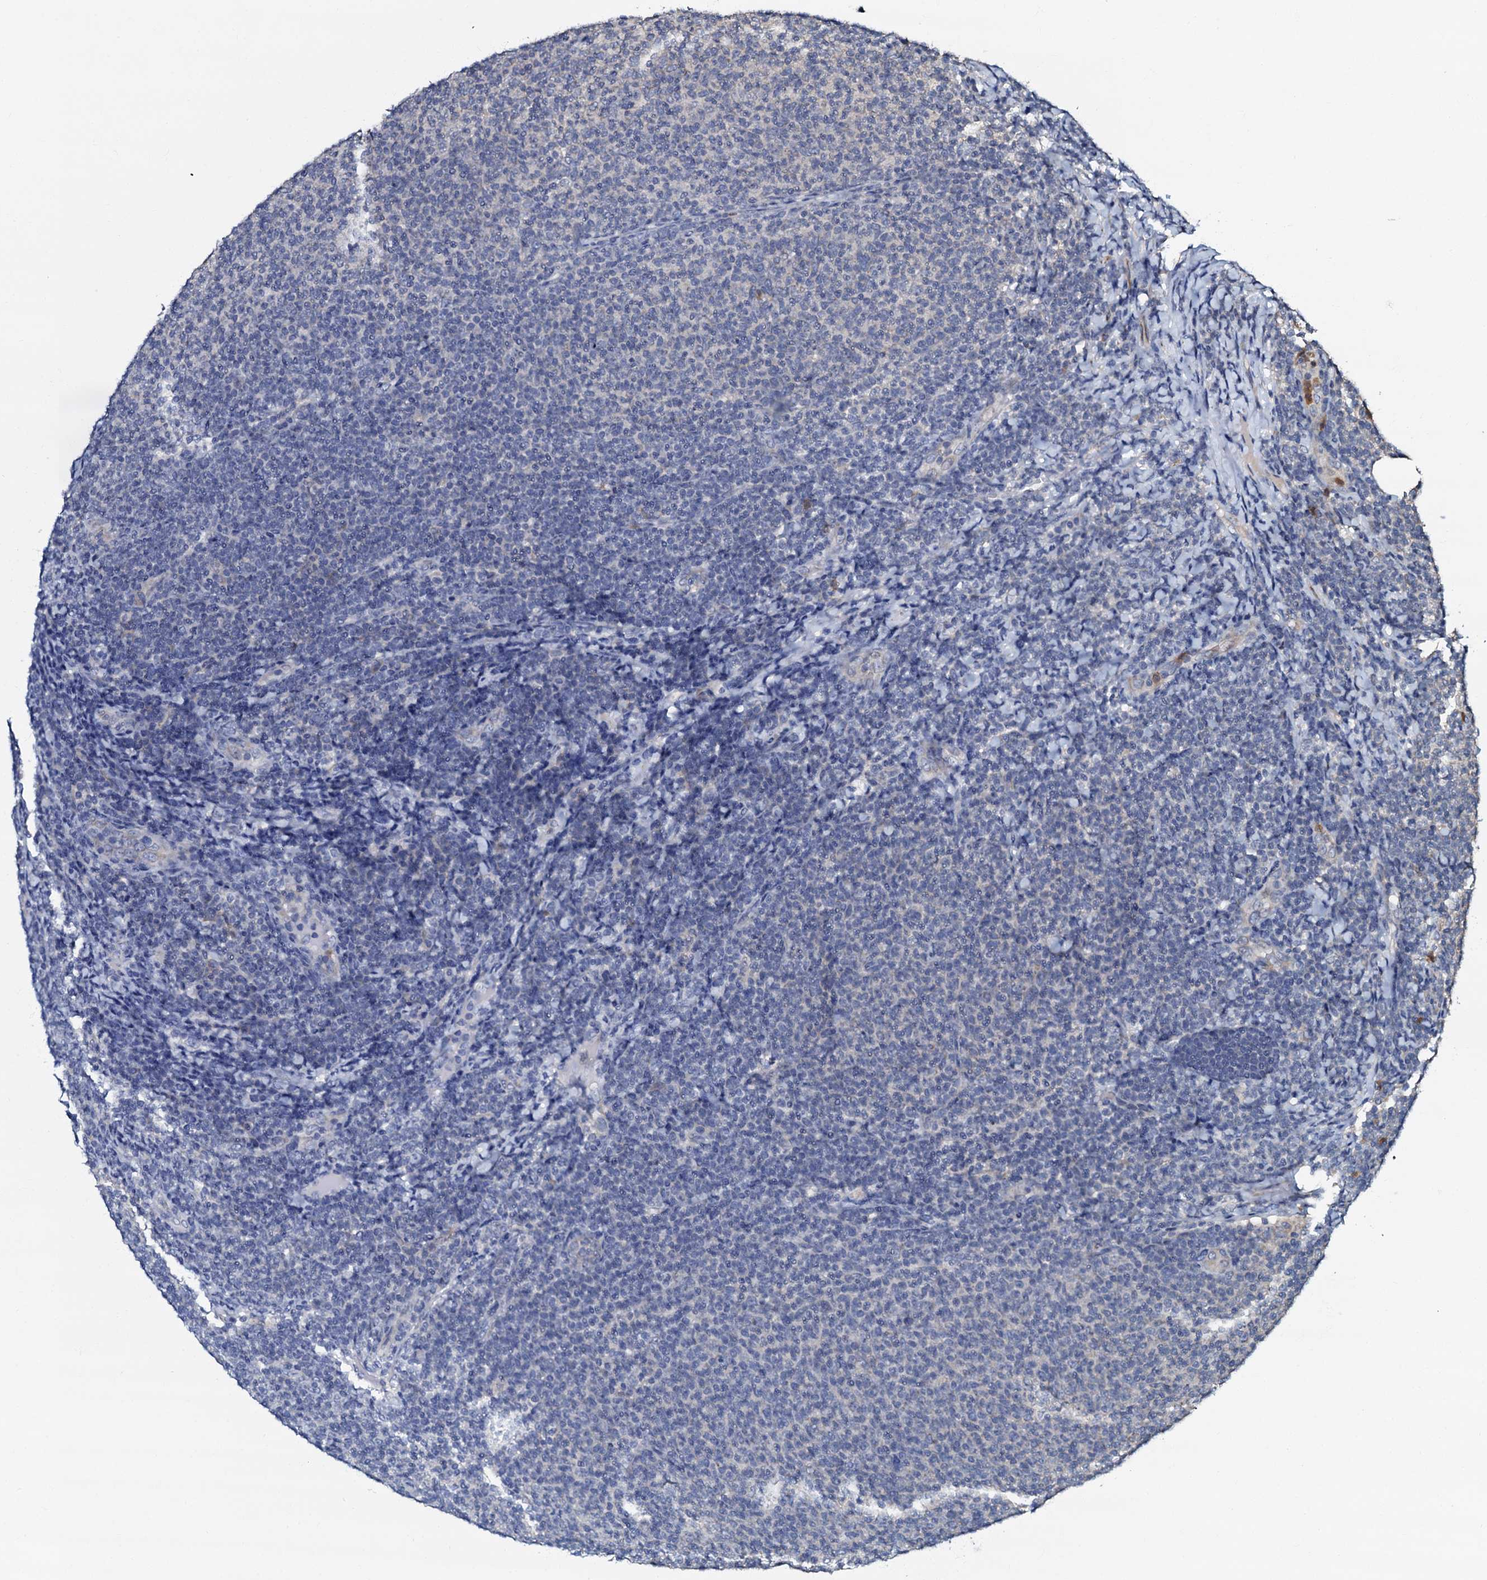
{"staining": {"intensity": "negative", "quantity": "none", "location": "none"}, "tissue": "lymphoma", "cell_type": "Tumor cells", "image_type": "cancer", "snomed": [{"axis": "morphology", "description": "Malignant lymphoma, non-Hodgkin's type, Low grade"}, {"axis": "topography", "description": "Lymph node"}], "caption": "Immunohistochemistry histopathology image of human lymphoma stained for a protein (brown), which exhibits no positivity in tumor cells.", "gene": "CPNE2", "patient": {"sex": "male", "age": 66}}